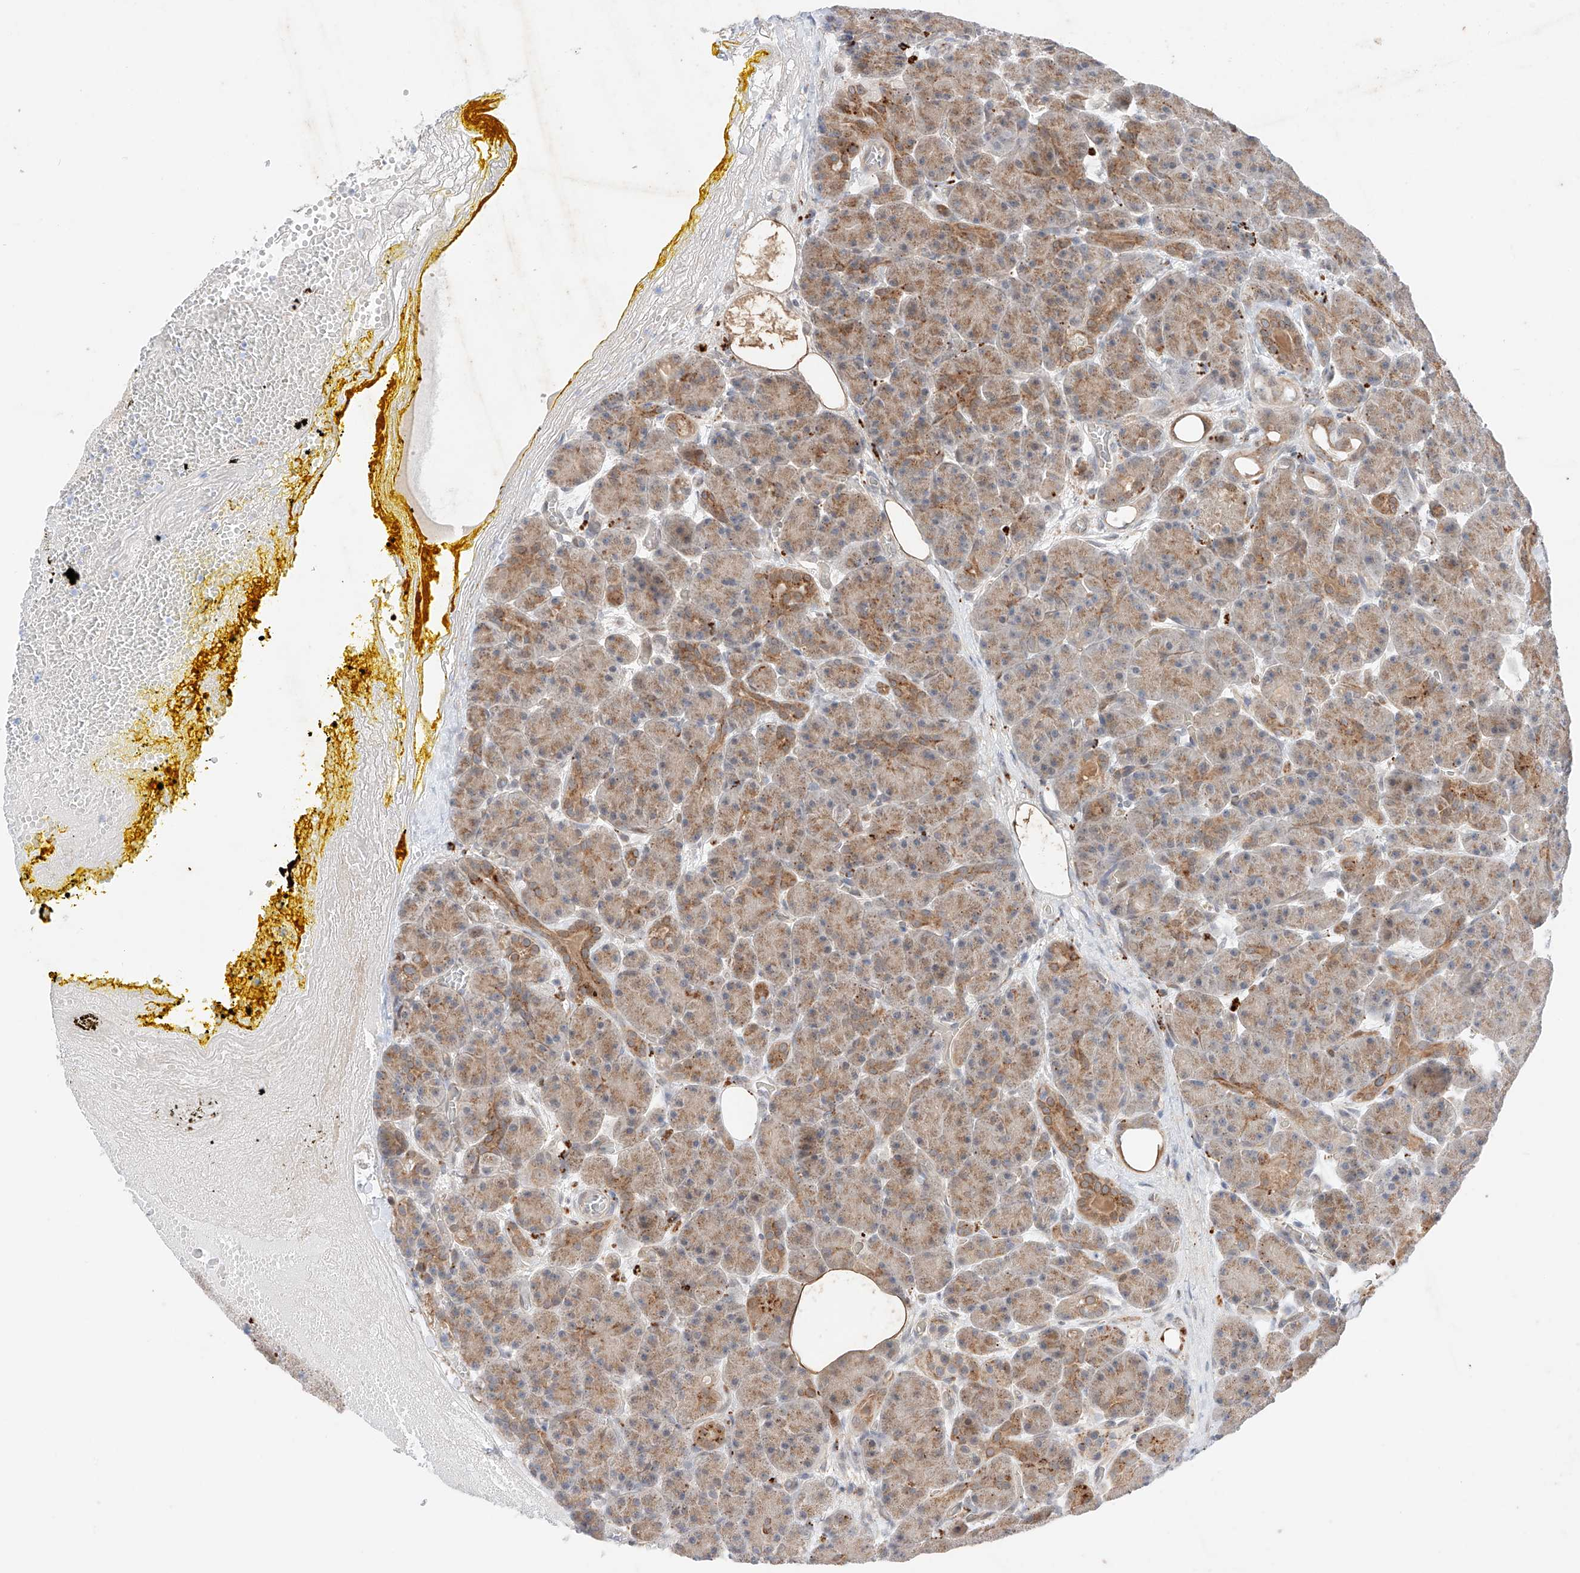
{"staining": {"intensity": "moderate", "quantity": ">75%", "location": "cytoplasmic/membranous"}, "tissue": "pancreas", "cell_type": "Exocrine glandular cells", "image_type": "normal", "snomed": [{"axis": "morphology", "description": "Normal tissue, NOS"}, {"axis": "topography", "description": "Pancreas"}], "caption": "Moderate cytoplasmic/membranous protein expression is seen in approximately >75% of exocrine glandular cells in pancreas. The staining was performed using DAB (3,3'-diaminobenzidine), with brown indicating positive protein expression. Nuclei are stained blue with hematoxylin.", "gene": "GCNT1", "patient": {"sex": "male", "age": 63}}